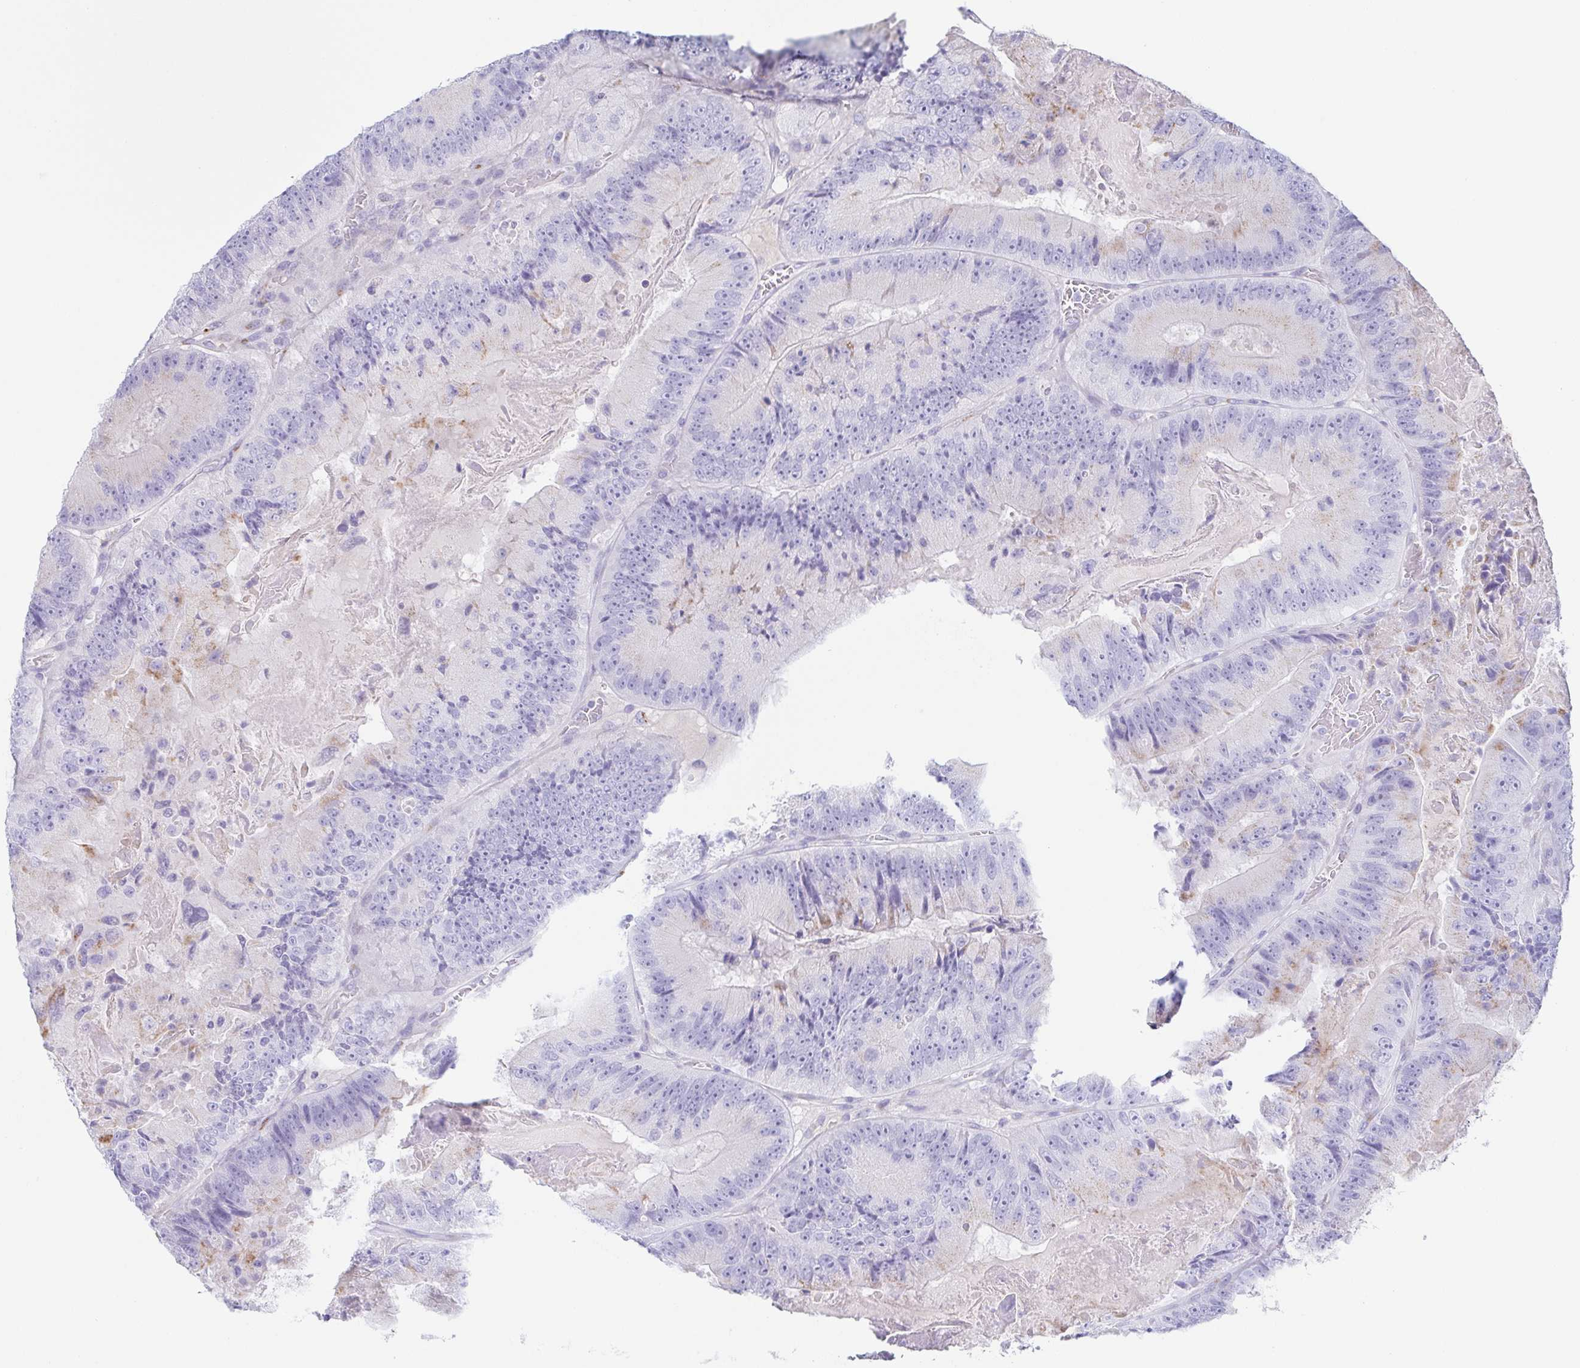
{"staining": {"intensity": "moderate", "quantity": "<25%", "location": "cytoplasmic/membranous"}, "tissue": "colorectal cancer", "cell_type": "Tumor cells", "image_type": "cancer", "snomed": [{"axis": "morphology", "description": "Adenocarcinoma, NOS"}, {"axis": "topography", "description": "Colon"}], "caption": "Immunohistochemistry staining of colorectal cancer (adenocarcinoma), which displays low levels of moderate cytoplasmic/membranous expression in approximately <25% of tumor cells indicating moderate cytoplasmic/membranous protein positivity. The staining was performed using DAB (3,3'-diaminobenzidine) (brown) for protein detection and nuclei were counterstained in hematoxylin (blue).", "gene": "LDLRAD1", "patient": {"sex": "female", "age": 86}}